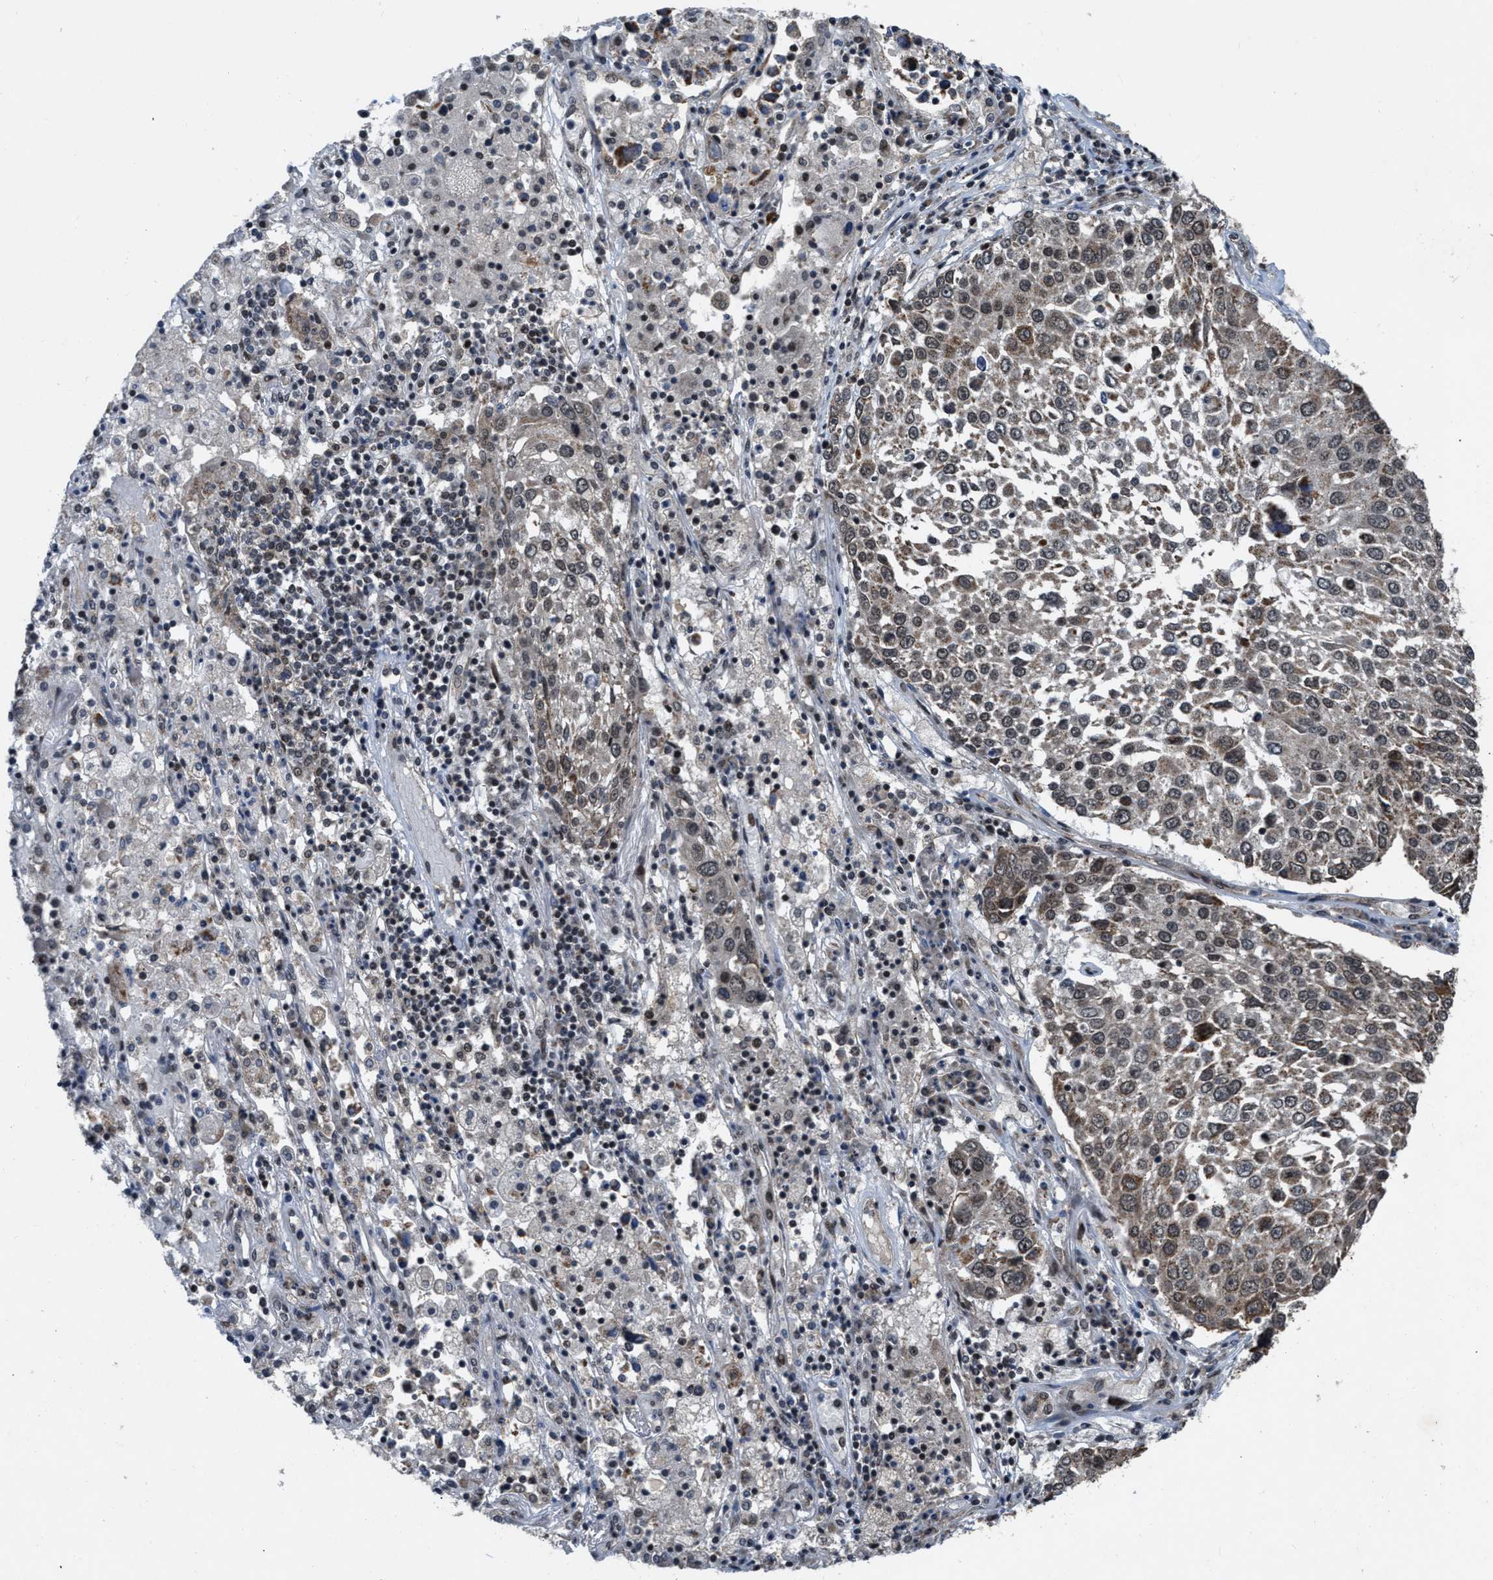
{"staining": {"intensity": "weak", "quantity": "25%-75%", "location": "nuclear"}, "tissue": "lung cancer", "cell_type": "Tumor cells", "image_type": "cancer", "snomed": [{"axis": "morphology", "description": "Squamous cell carcinoma, NOS"}, {"axis": "topography", "description": "Lung"}], "caption": "Protein staining demonstrates weak nuclear staining in about 25%-75% of tumor cells in lung squamous cell carcinoma.", "gene": "ZNHIT1", "patient": {"sex": "male", "age": 65}}